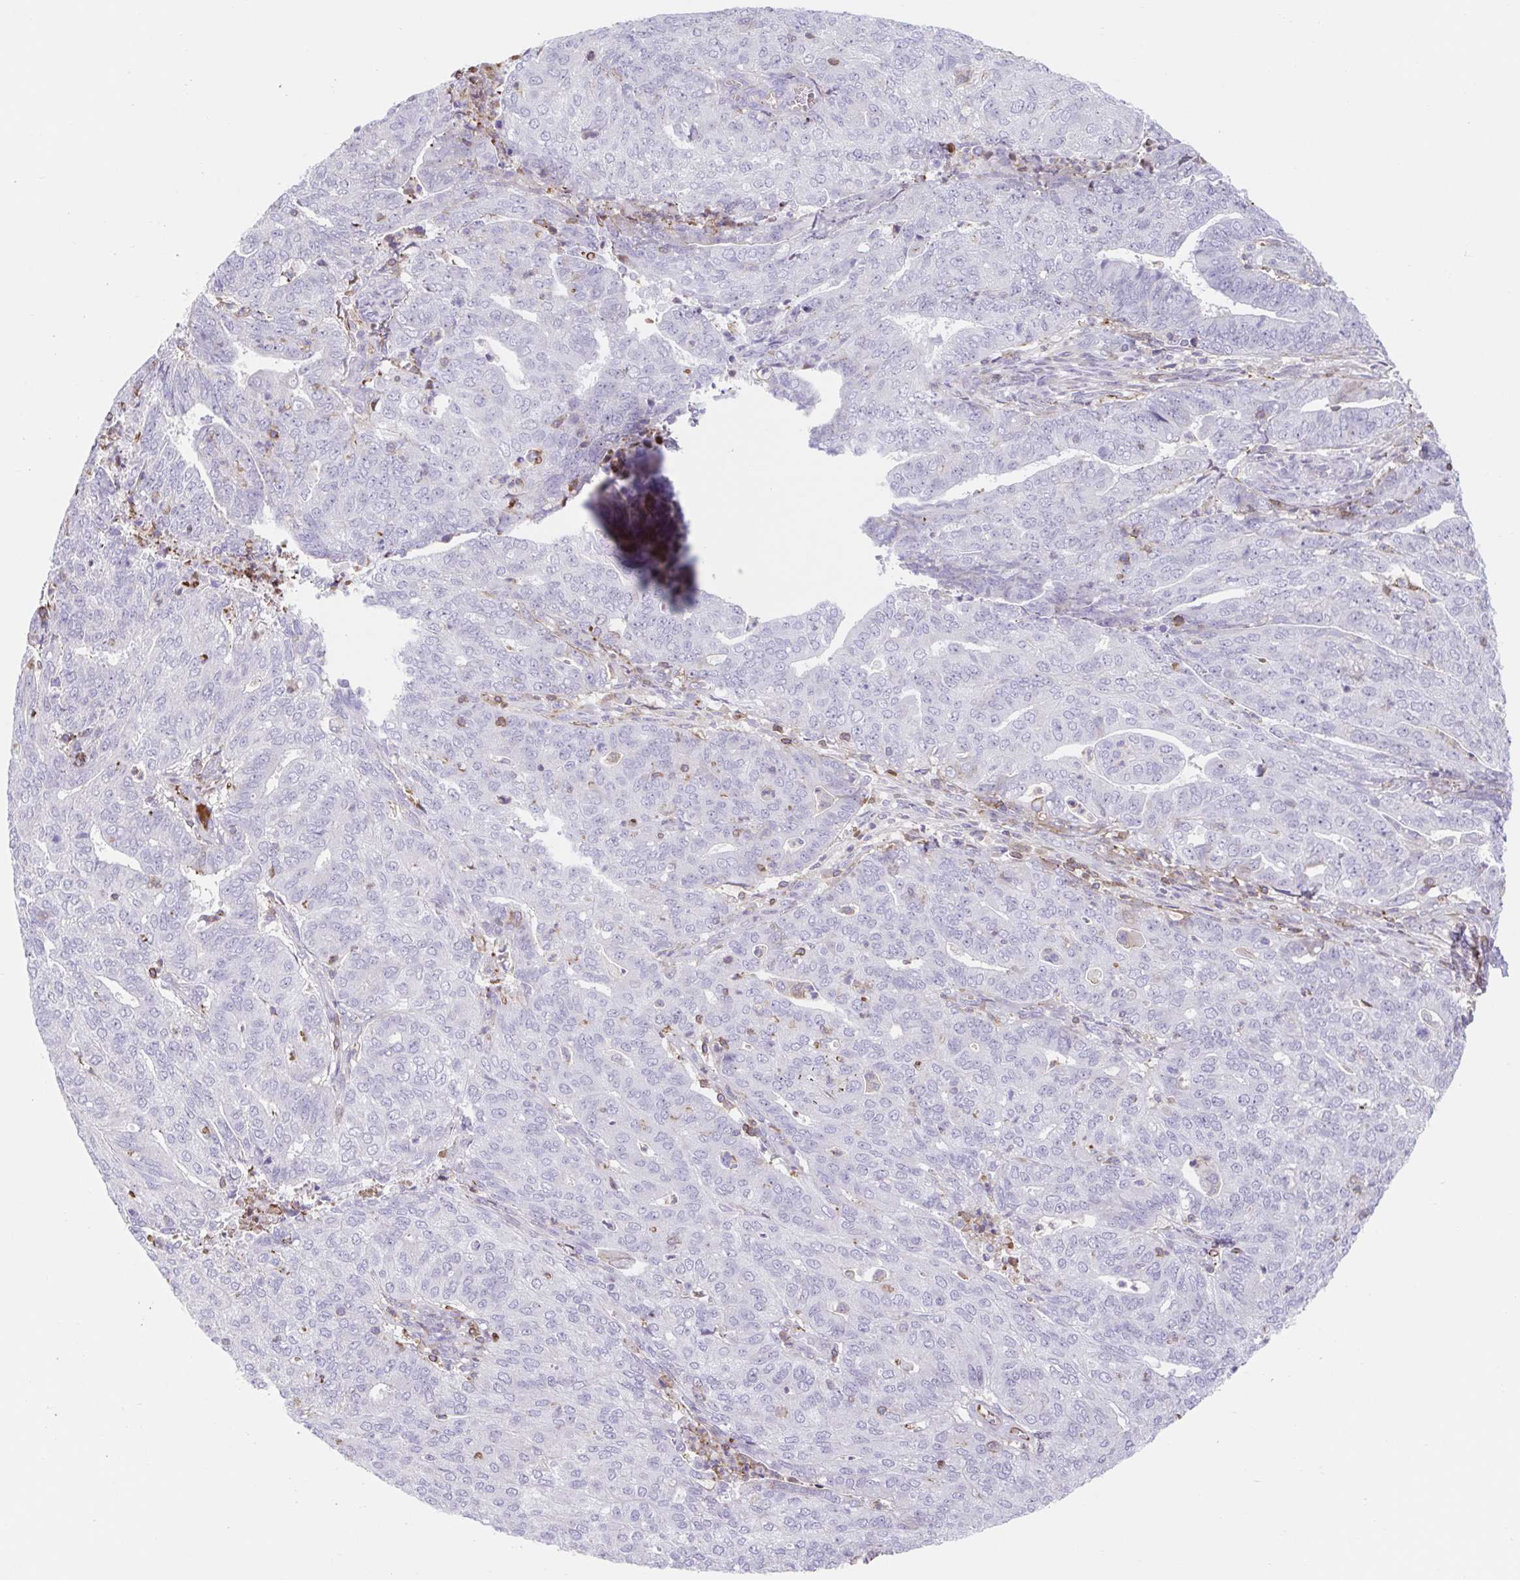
{"staining": {"intensity": "negative", "quantity": "none", "location": "none"}, "tissue": "endometrial cancer", "cell_type": "Tumor cells", "image_type": "cancer", "snomed": [{"axis": "morphology", "description": "Adenocarcinoma, NOS"}, {"axis": "topography", "description": "Endometrium"}], "caption": "IHC of endometrial adenocarcinoma reveals no expression in tumor cells. (Stains: DAB (3,3'-diaminobenzidine) immunohistochemistry with hematoxylin counter stain, Microscopy: brightfield microscopy at high magnification).", "gene": "TPRG1", "patient": {"sex": "female", "age": 82}}